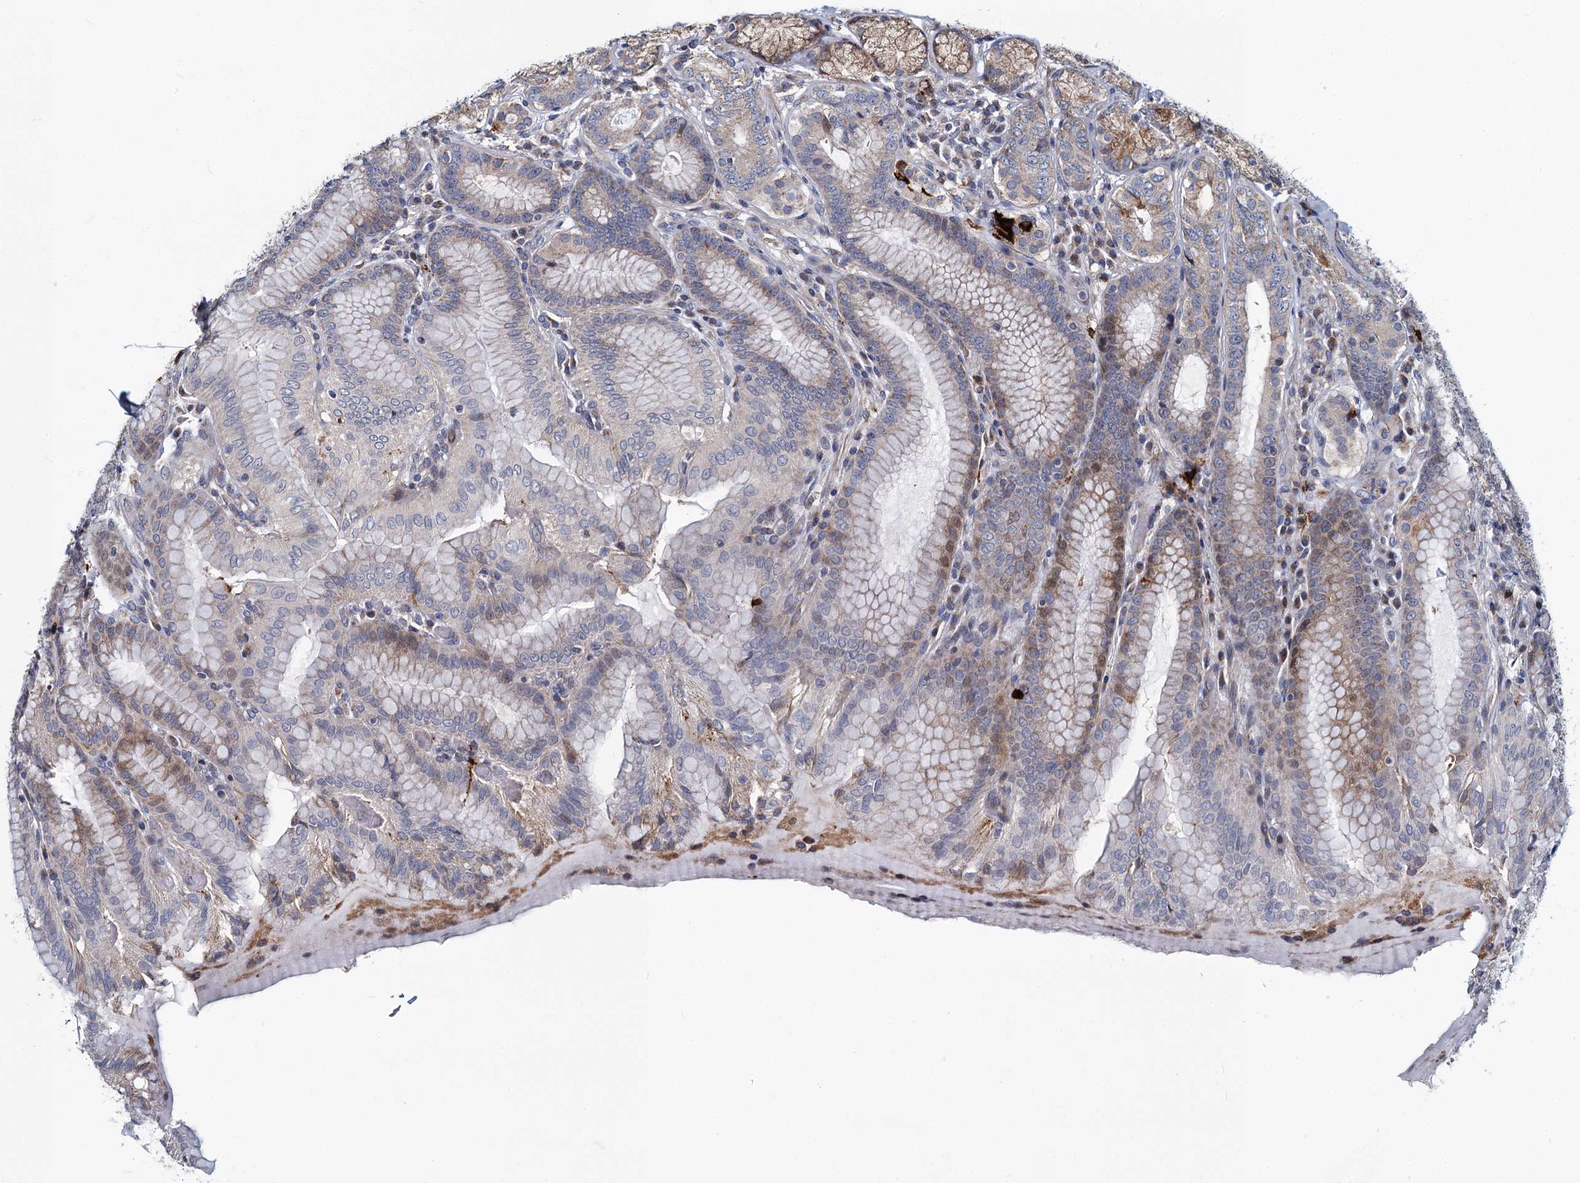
{"staining": {"intensity": "moderate", "quantity": "<25%", "location": "cytoplasmic/membranous"}, "tissue": "stomach", "cell_type": "Glandular cells", "image_type": "normal", "snomed": [{"axis": "morphology", "description": "Normal tissue, NOS"}, {"axis": "topography", "description": "Stomach, upper"}, {"axis": "topography", "description": "Stomach, lower"}], "caption": "About <25% of glandular cells in normal human stomach demonstrate moderate cytoplasmic/membranous protein staining as visualized by brown immunohistochemical staining.", "gene": "DCUN1D2", "patient": {"sex": "female", "age": 76}}